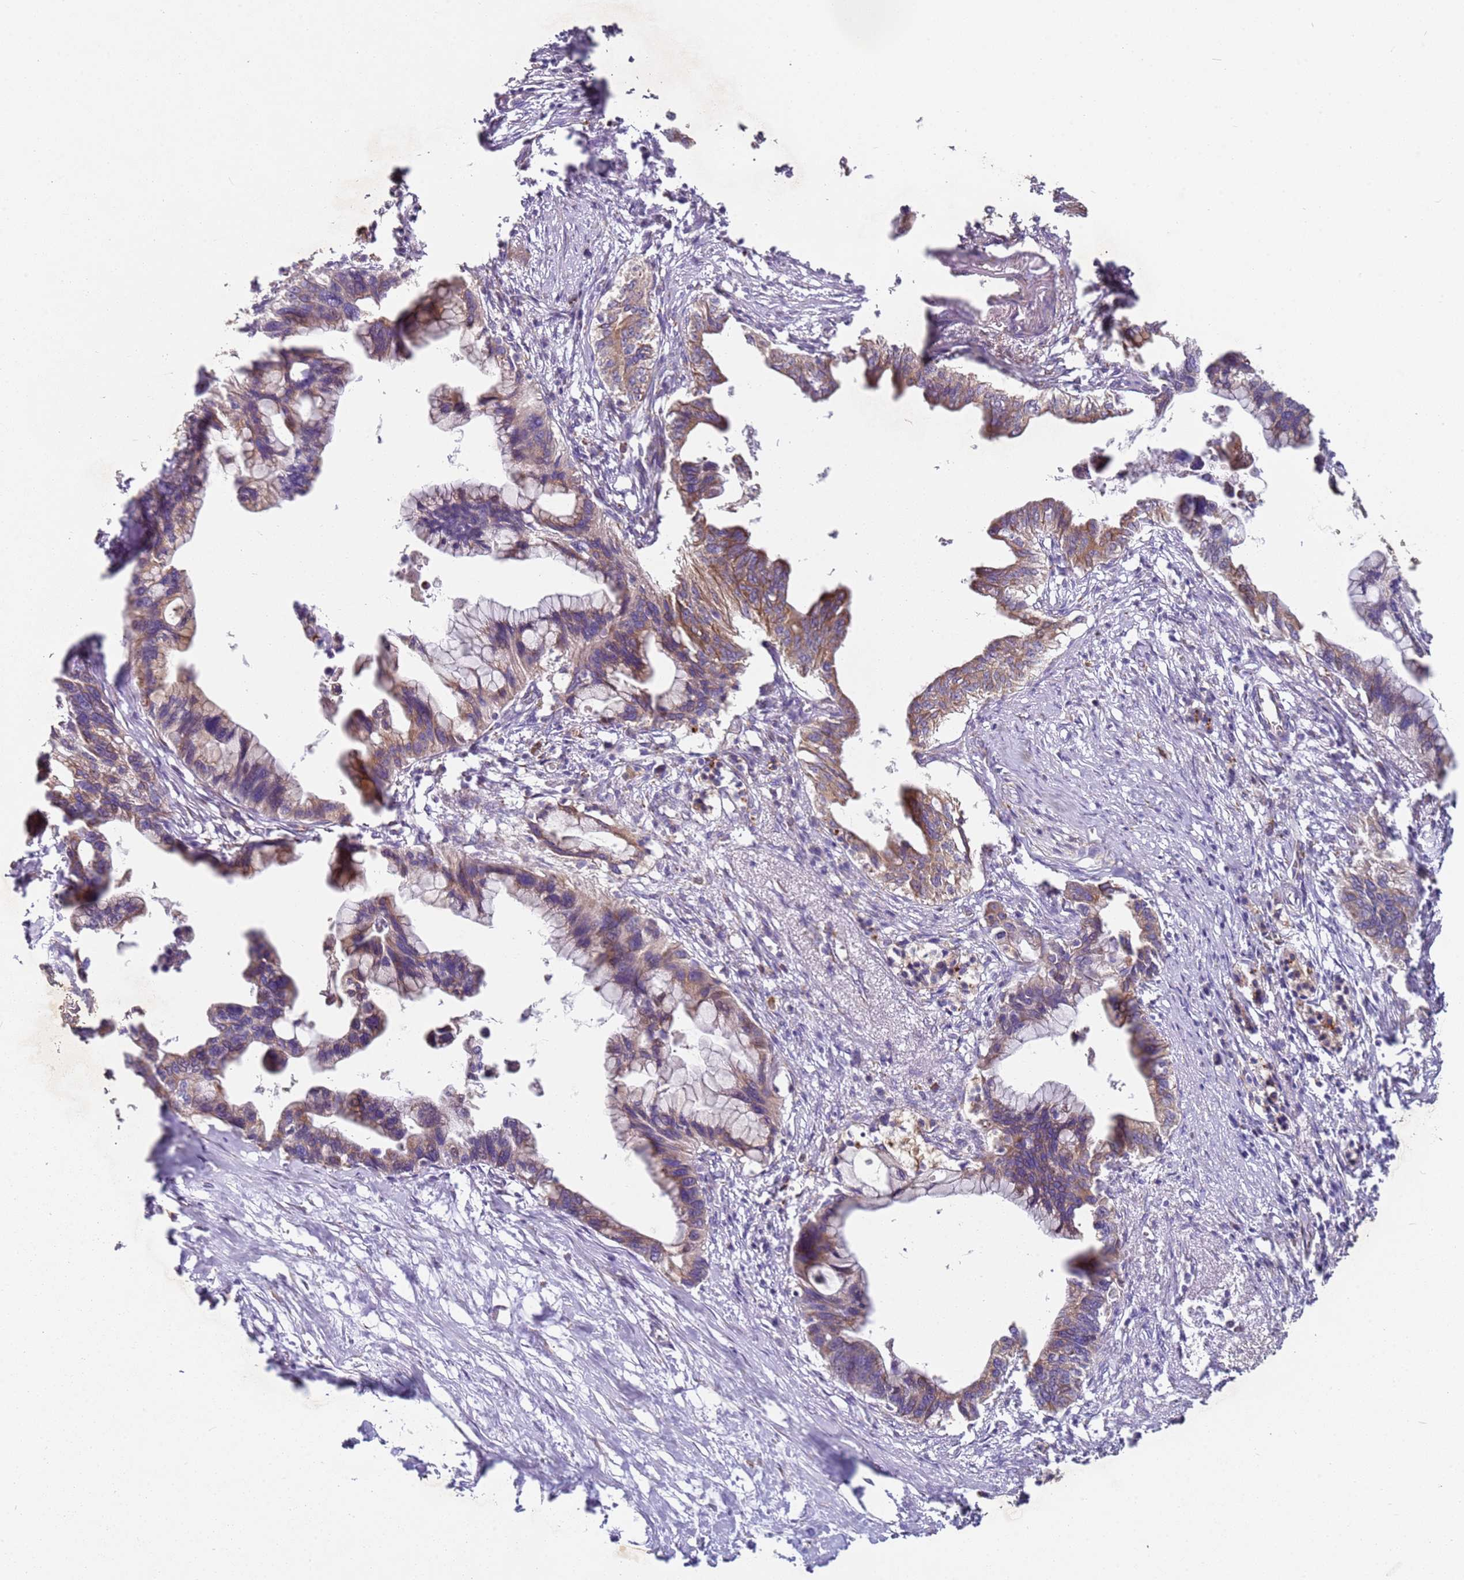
{"staining": {"intensity": "moderate", "quantity": ">75%", "location": "cytoplasmic/membranous"}, "tissue": "pancreatic cancer", "cell_type": "Tumor cells", "image_type": "cancer", "snomed": [{"axis": "morphology", "description": "Adenocarcinoma, NOS"}, {"axis": "topography", "description": "Pancreas"}], "caption": "Pancreatic cancer (adenocarcinoma) stained for a protein (brown) displays moderate cytoplasmic/membranous positive expression in about >75% of tumor cells.", "gene": "ARFRP1", "patient": {"sex": "female", "age": 83}}